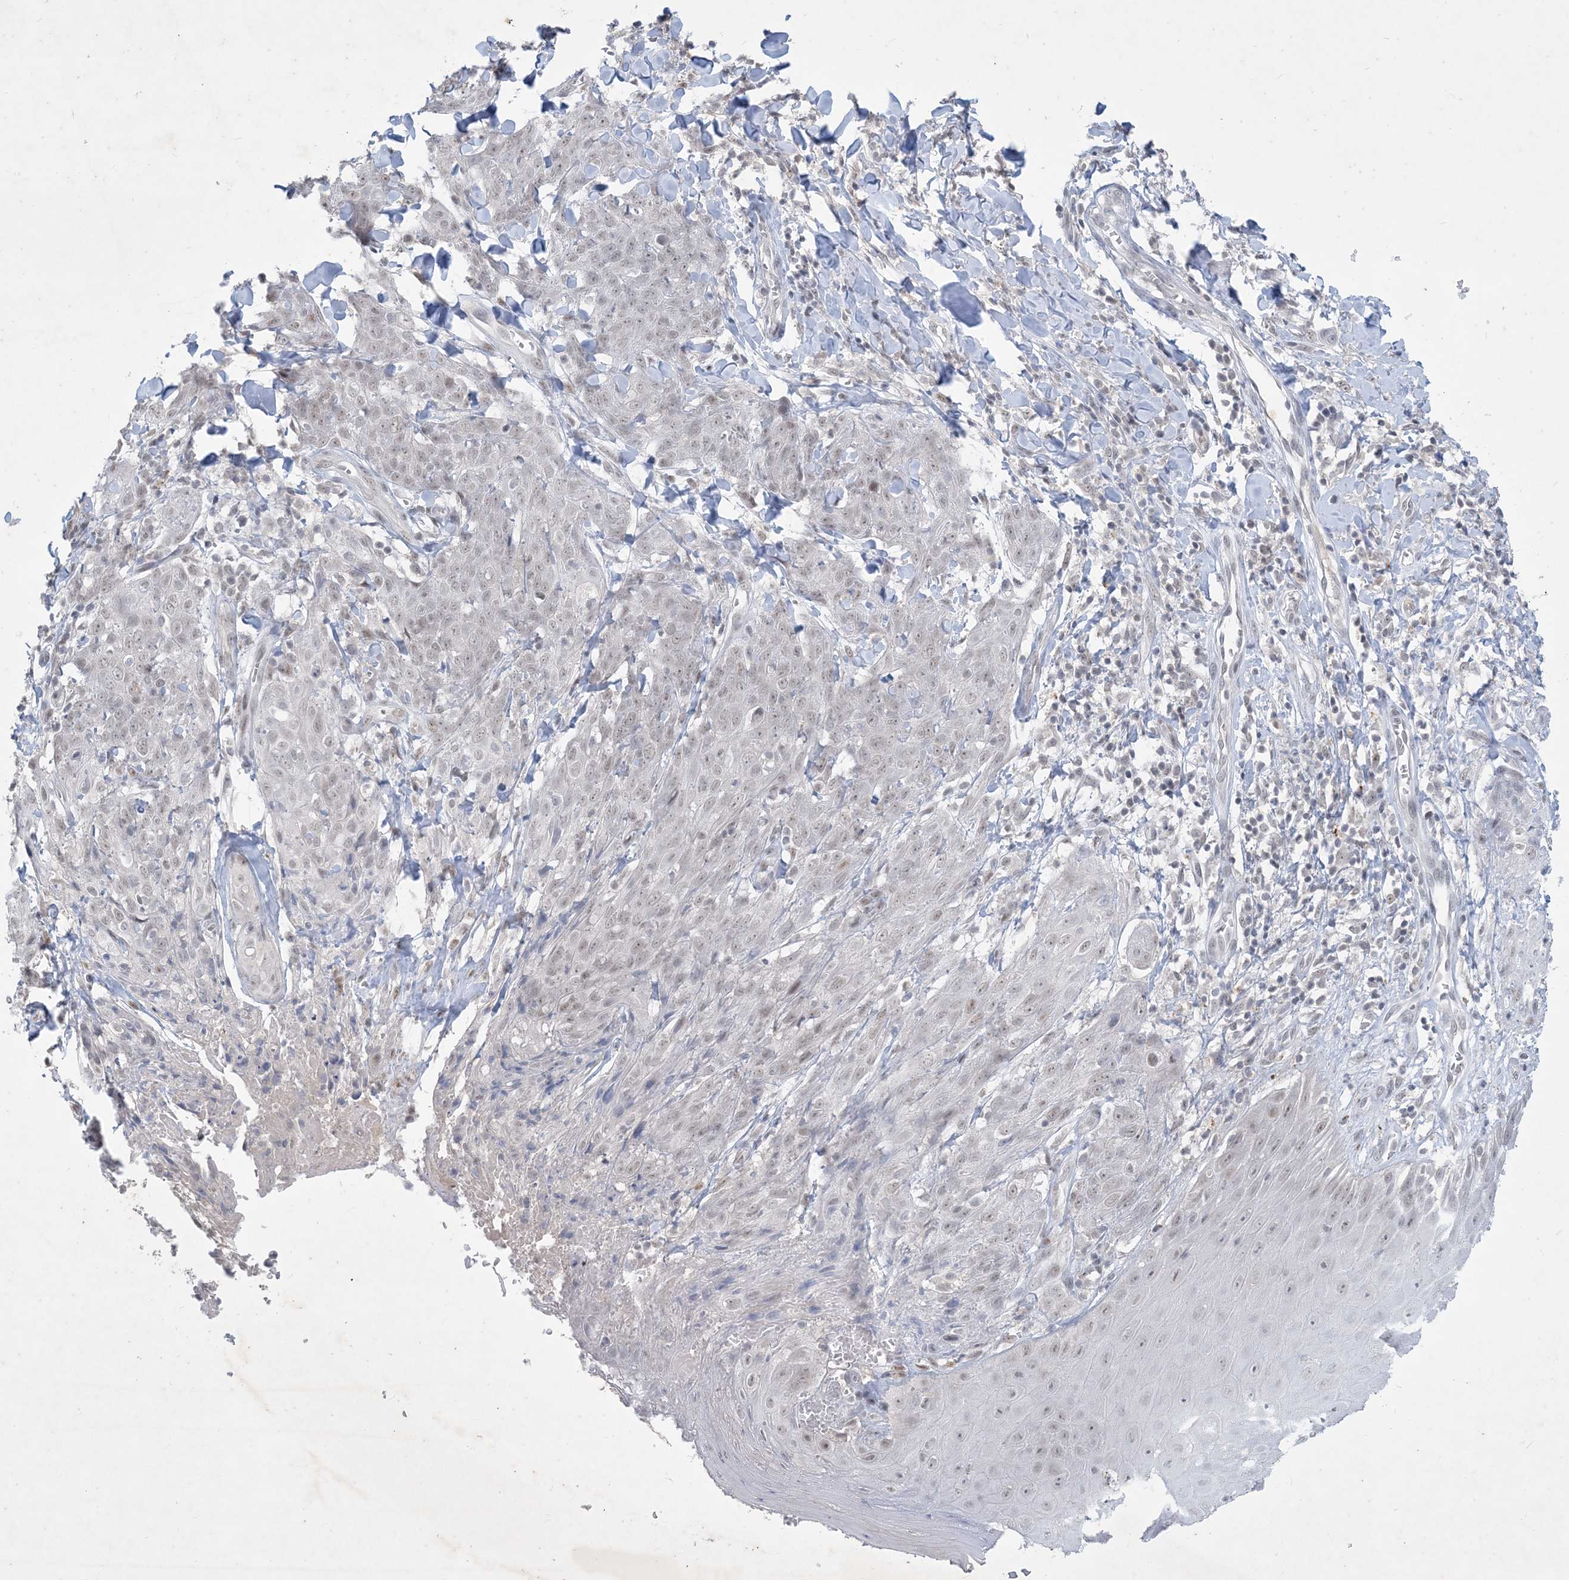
{"staining": {"intensity": "negative", "quantity": "none", "location": "none"}, "tissue": "skin cancer", "cell_type": "Tumor cells", "image_type": "cancer", "snomed": [{"axis": "morphology", "description": "Squamous cell carcinoma, NOS"}, {"axis": "topography", "description": "Skin"}, {"axis": "topography", "description": "Vulva"}], "caption": "The micrograph displays no staining of tumor cells in skin cancer.", "gene": "ZNF674", "patient": {"sex": "female", "age": 85}}